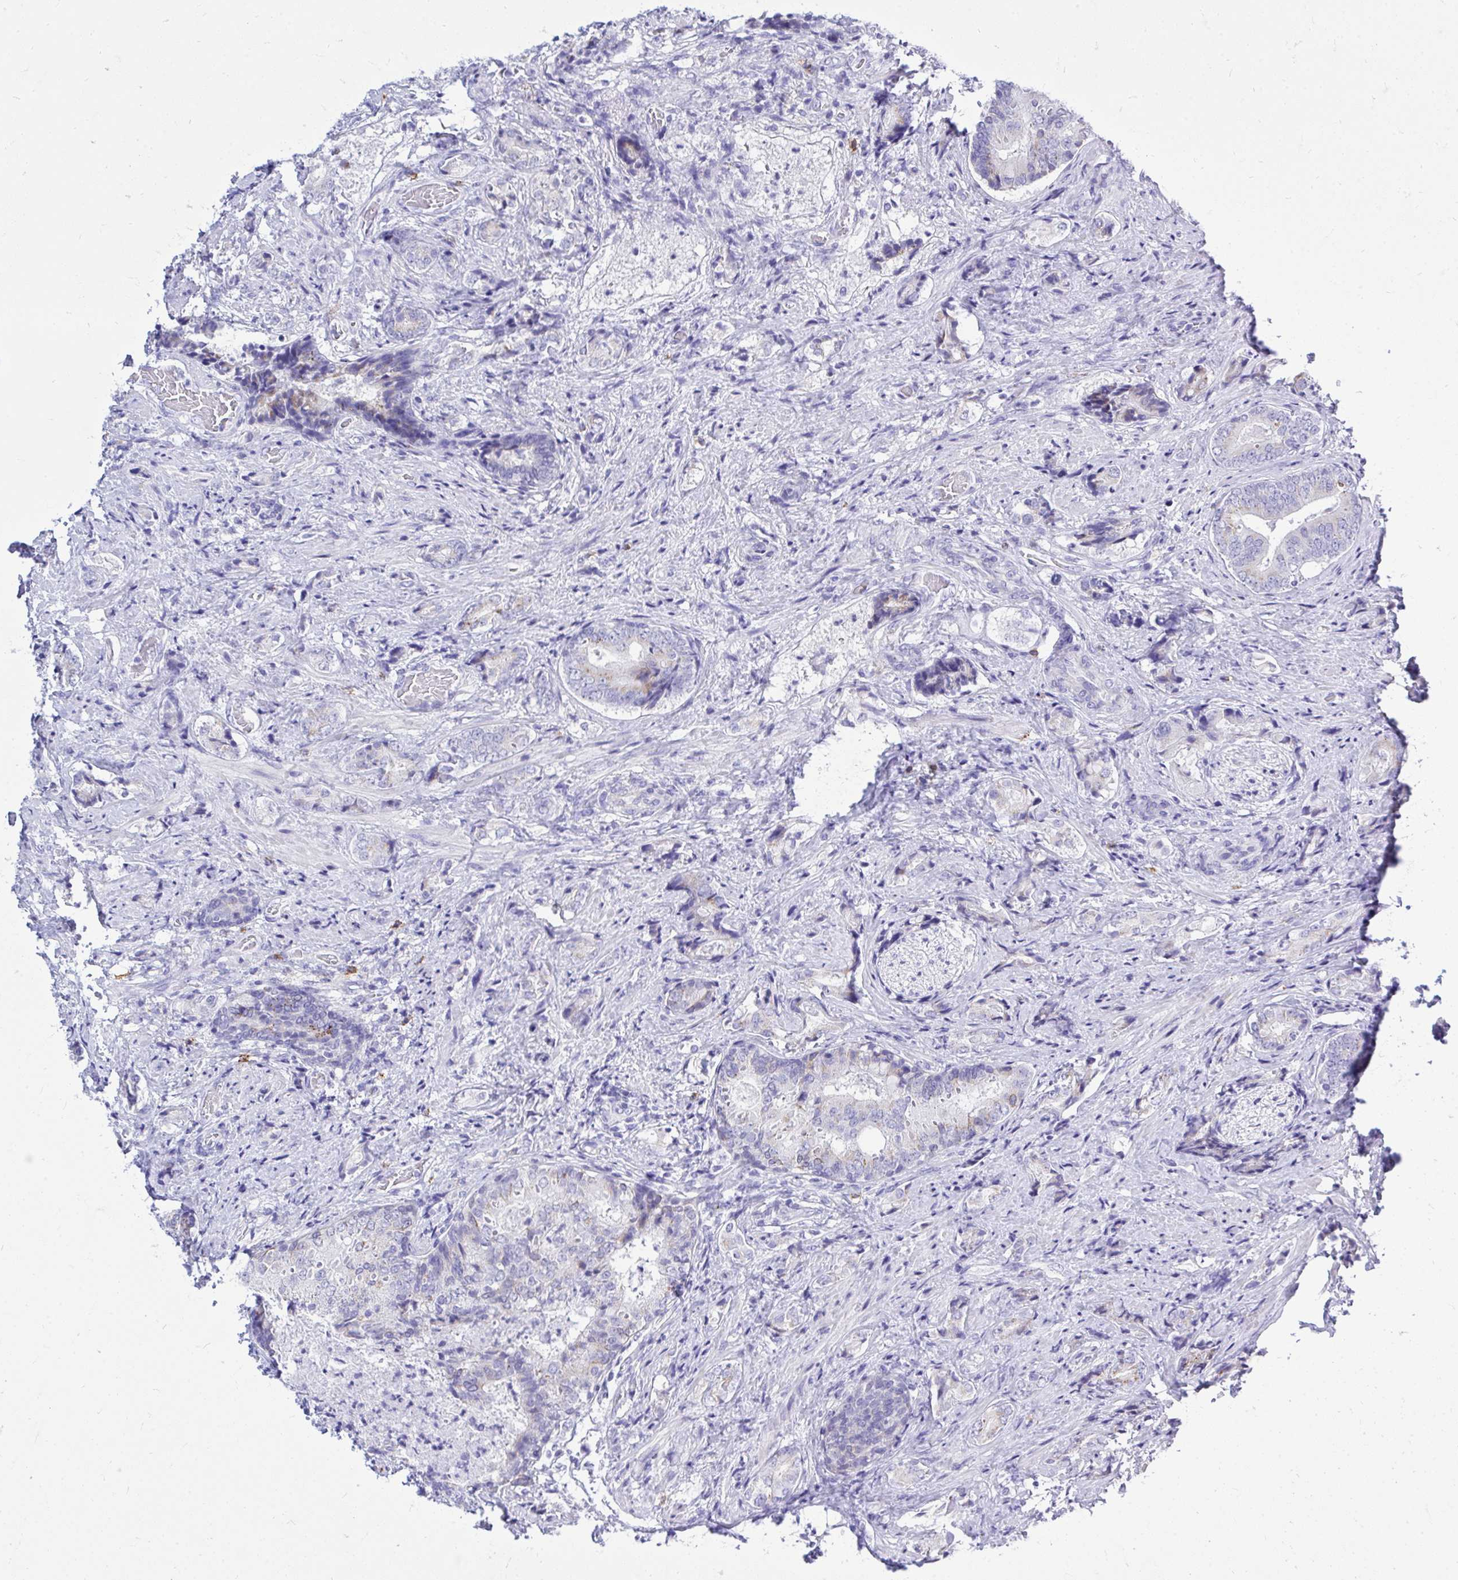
{"staining": {"intensity": "negative", "quantity": "none", "location": "none"}, "tissue": "prostate cancer", "cell_type": "Tumor cells", "image_type": "cancer", "snomed": [{"axis": "morphology", "description": "Adenocarcinoma, High grade"}, {"axis": "topography", "description": "Prostate"}], "caption": "An IHC photomicrograph of adenocarcinoma (high-grade) (prostate) is shown. There is no staining in tumor cells of adenocarcinoma (high-grade) (prostate).", "gene": "PSD", "patient": {"sex": "male", "age": 62}}